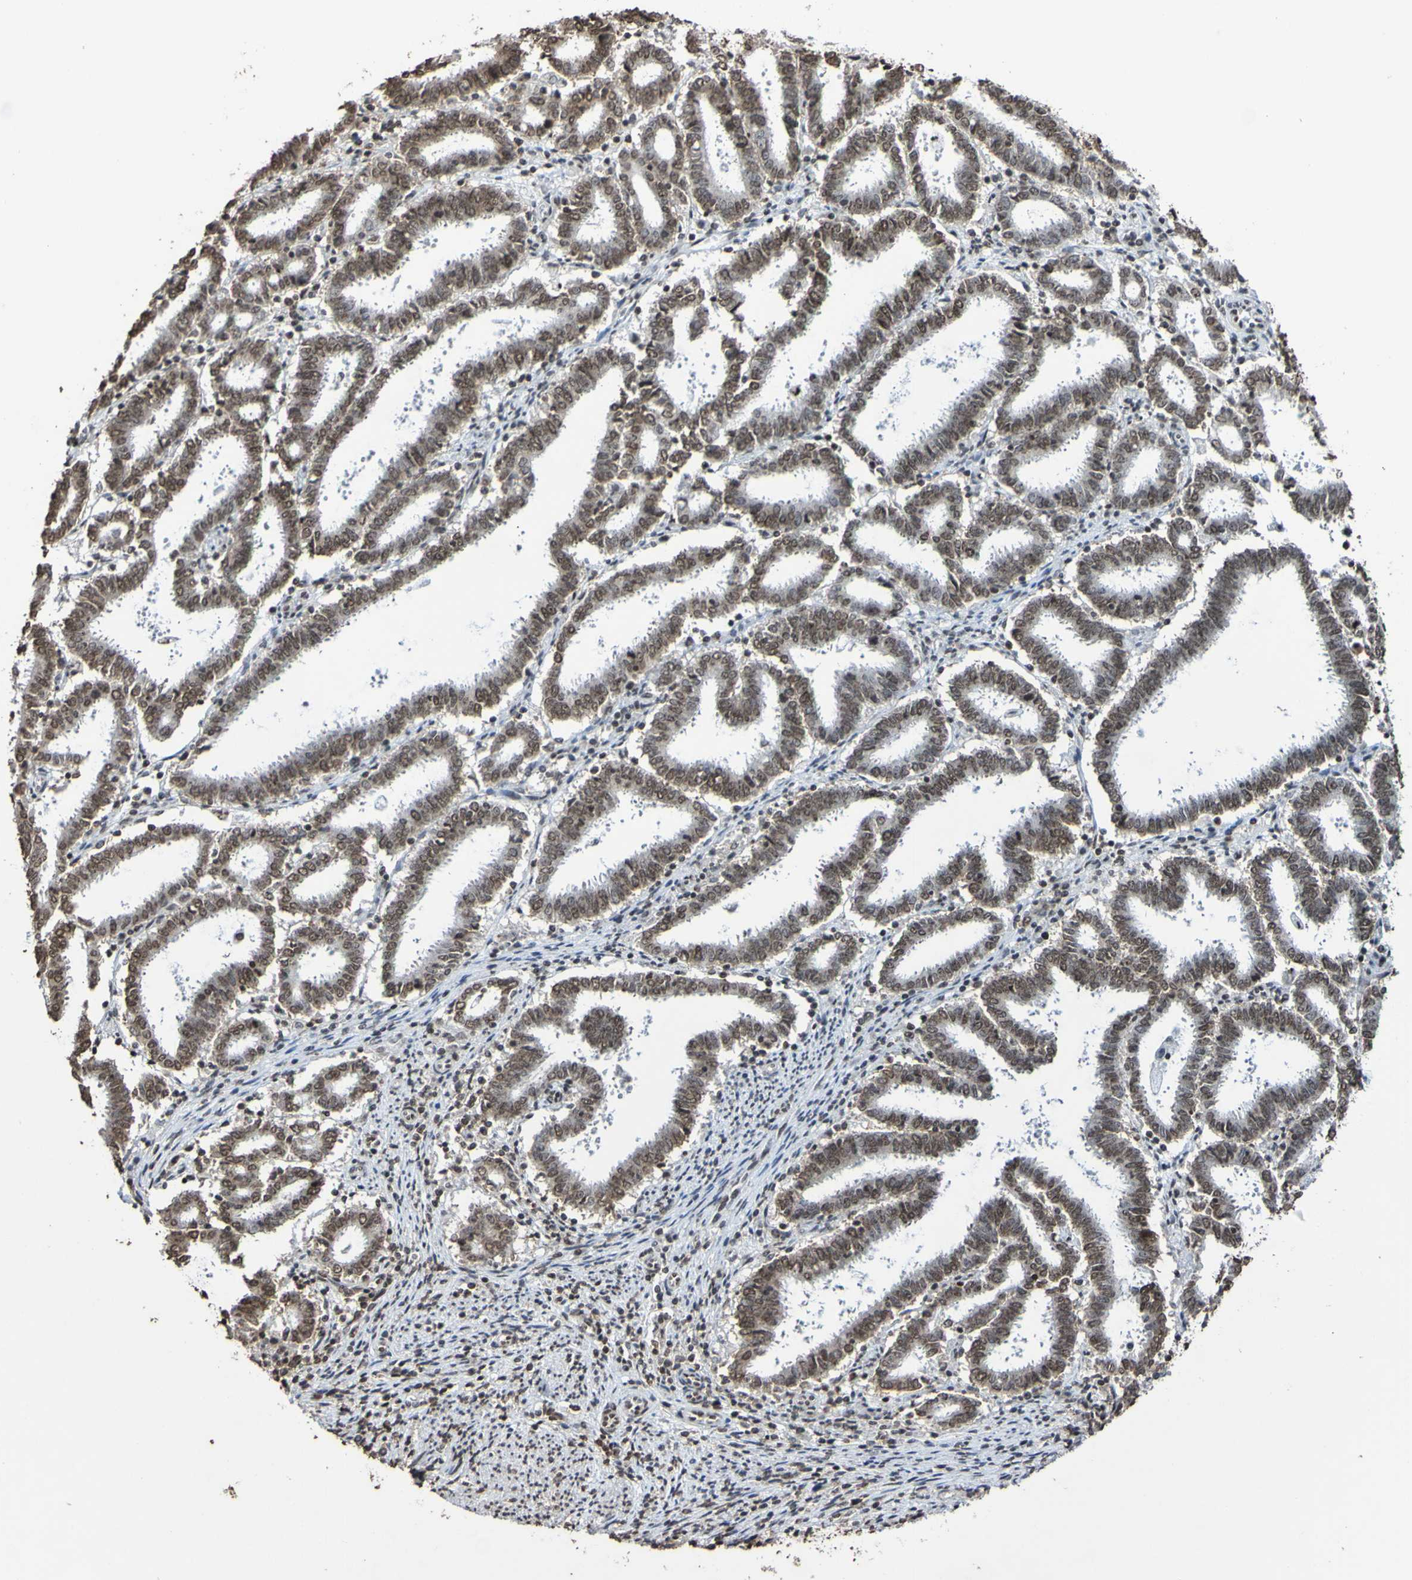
{"staining": {"intensity": "moderate", "quantity": ">75%", "location": "cytoplasmic/membranous,nuclear"}, "tissue": "endometrial cancer", "cell_type": "Tumor cells", "image_type": "cancer", "snomed": [{"axis": "morphology", "description": "Adenocarcinoma, NOS"}, {"axis": "topography", "description": "Uterus"}], "caption": "IHC micrograph of human endometrial cancer stained for a protein (brown), which shows medium levels of moderate cytoplasmic/membranous and nuclear positivity in about >75% of tumor cells.", "gene": "GFI1", "patient": {"sex": "female", "age": 83}}